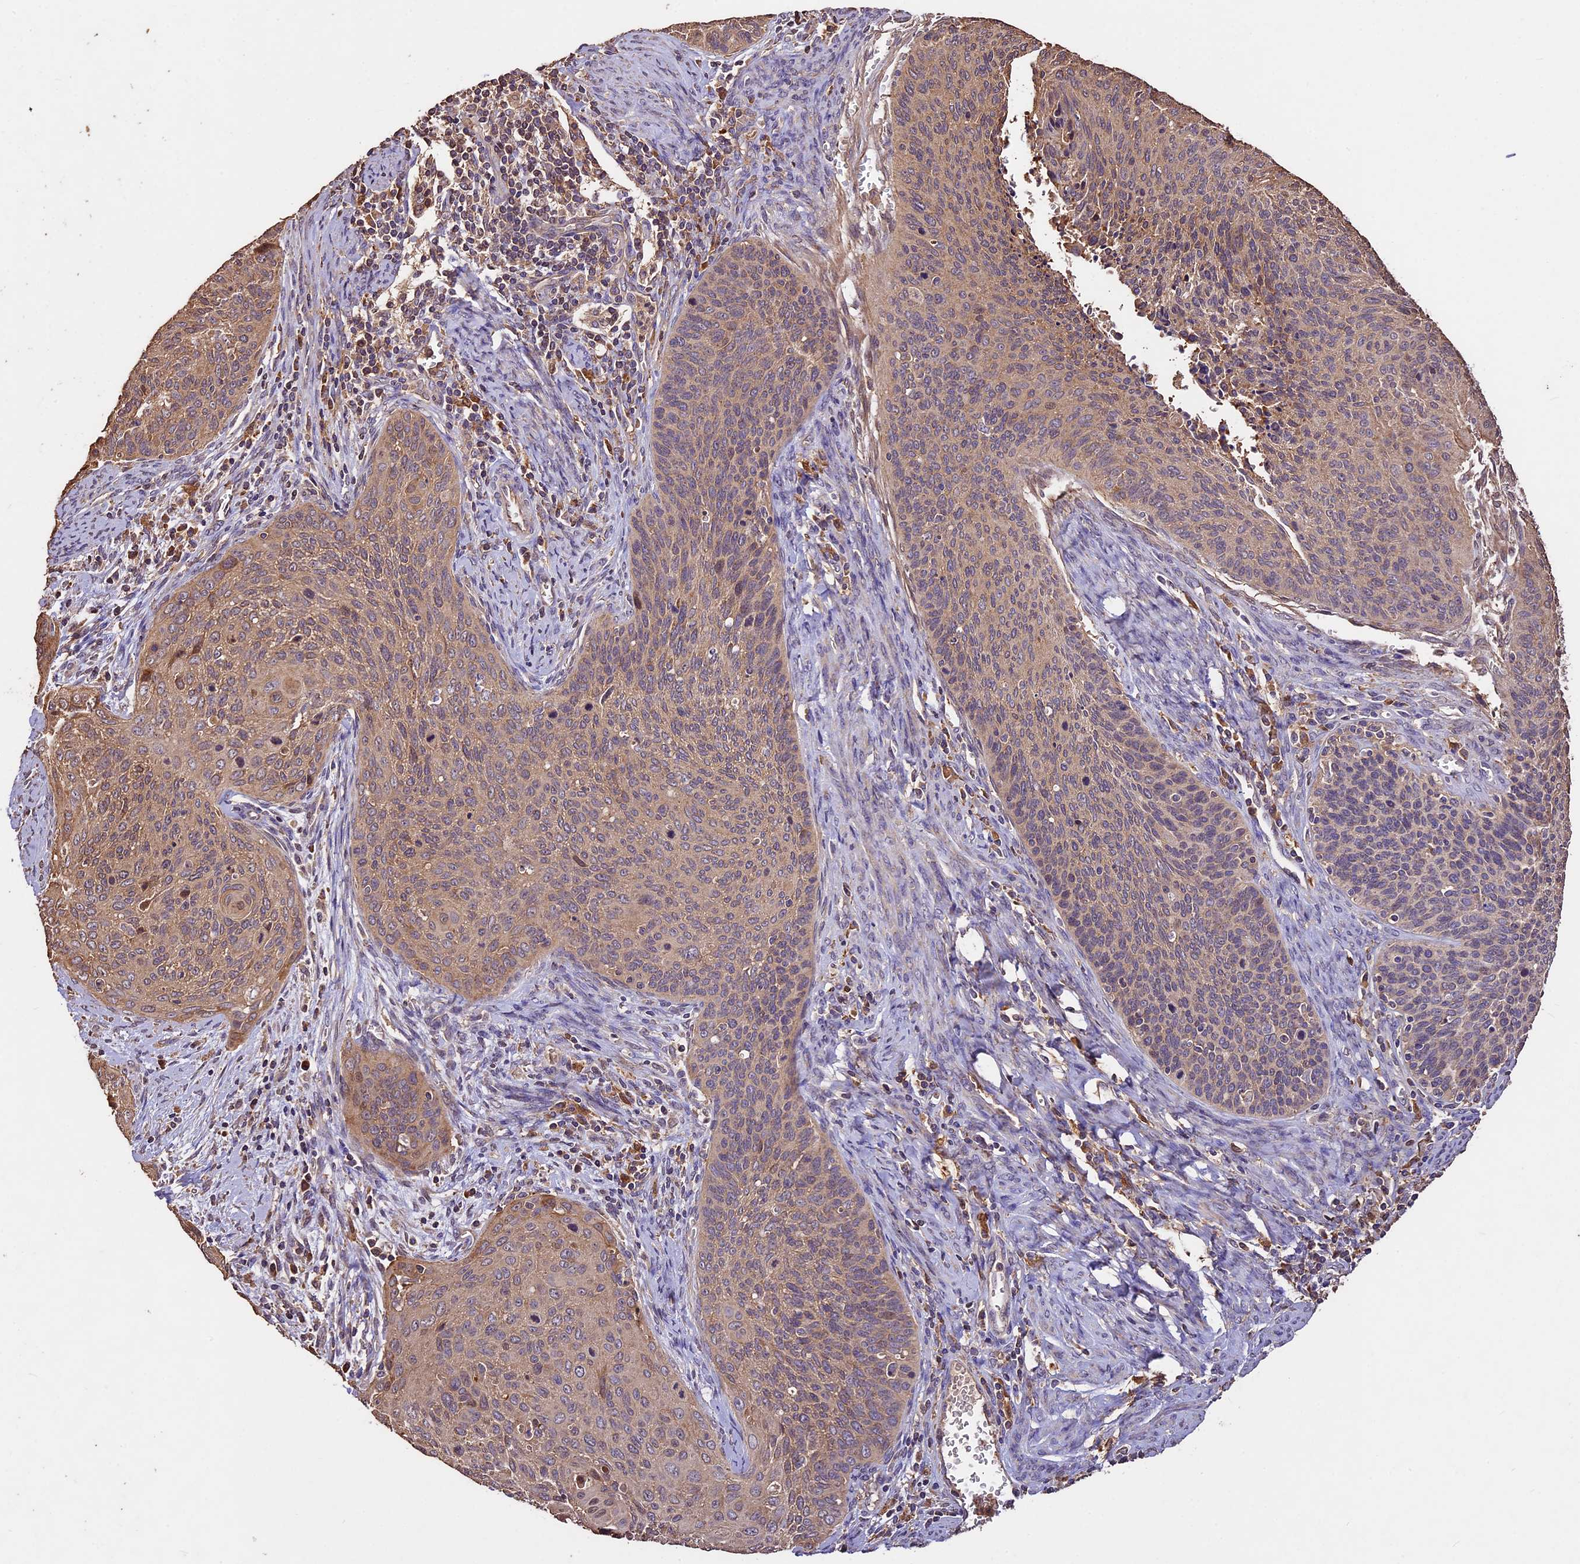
{"staining": {"intensity": "weak", "quantity": ">75%", "location": "cytoplasmic/membranous"}, "tissue": "cervical cancer", "cell_type": "Tumor cells", "image_type": "cancer", "snomed": [{"axis": "morphology", "description": "Squamous cell carcinoma, NOS"}, {"axis": "topography", "description": "Cervix"}], "caption": "Immunohistochemical staining of human cervical cancer exhibits low levels of weak cytoplasmic/membranous protein staining in about >75% of tumor cells.", "gene": "CRLF1", "patient": {"sex": "female", "age": 55}}